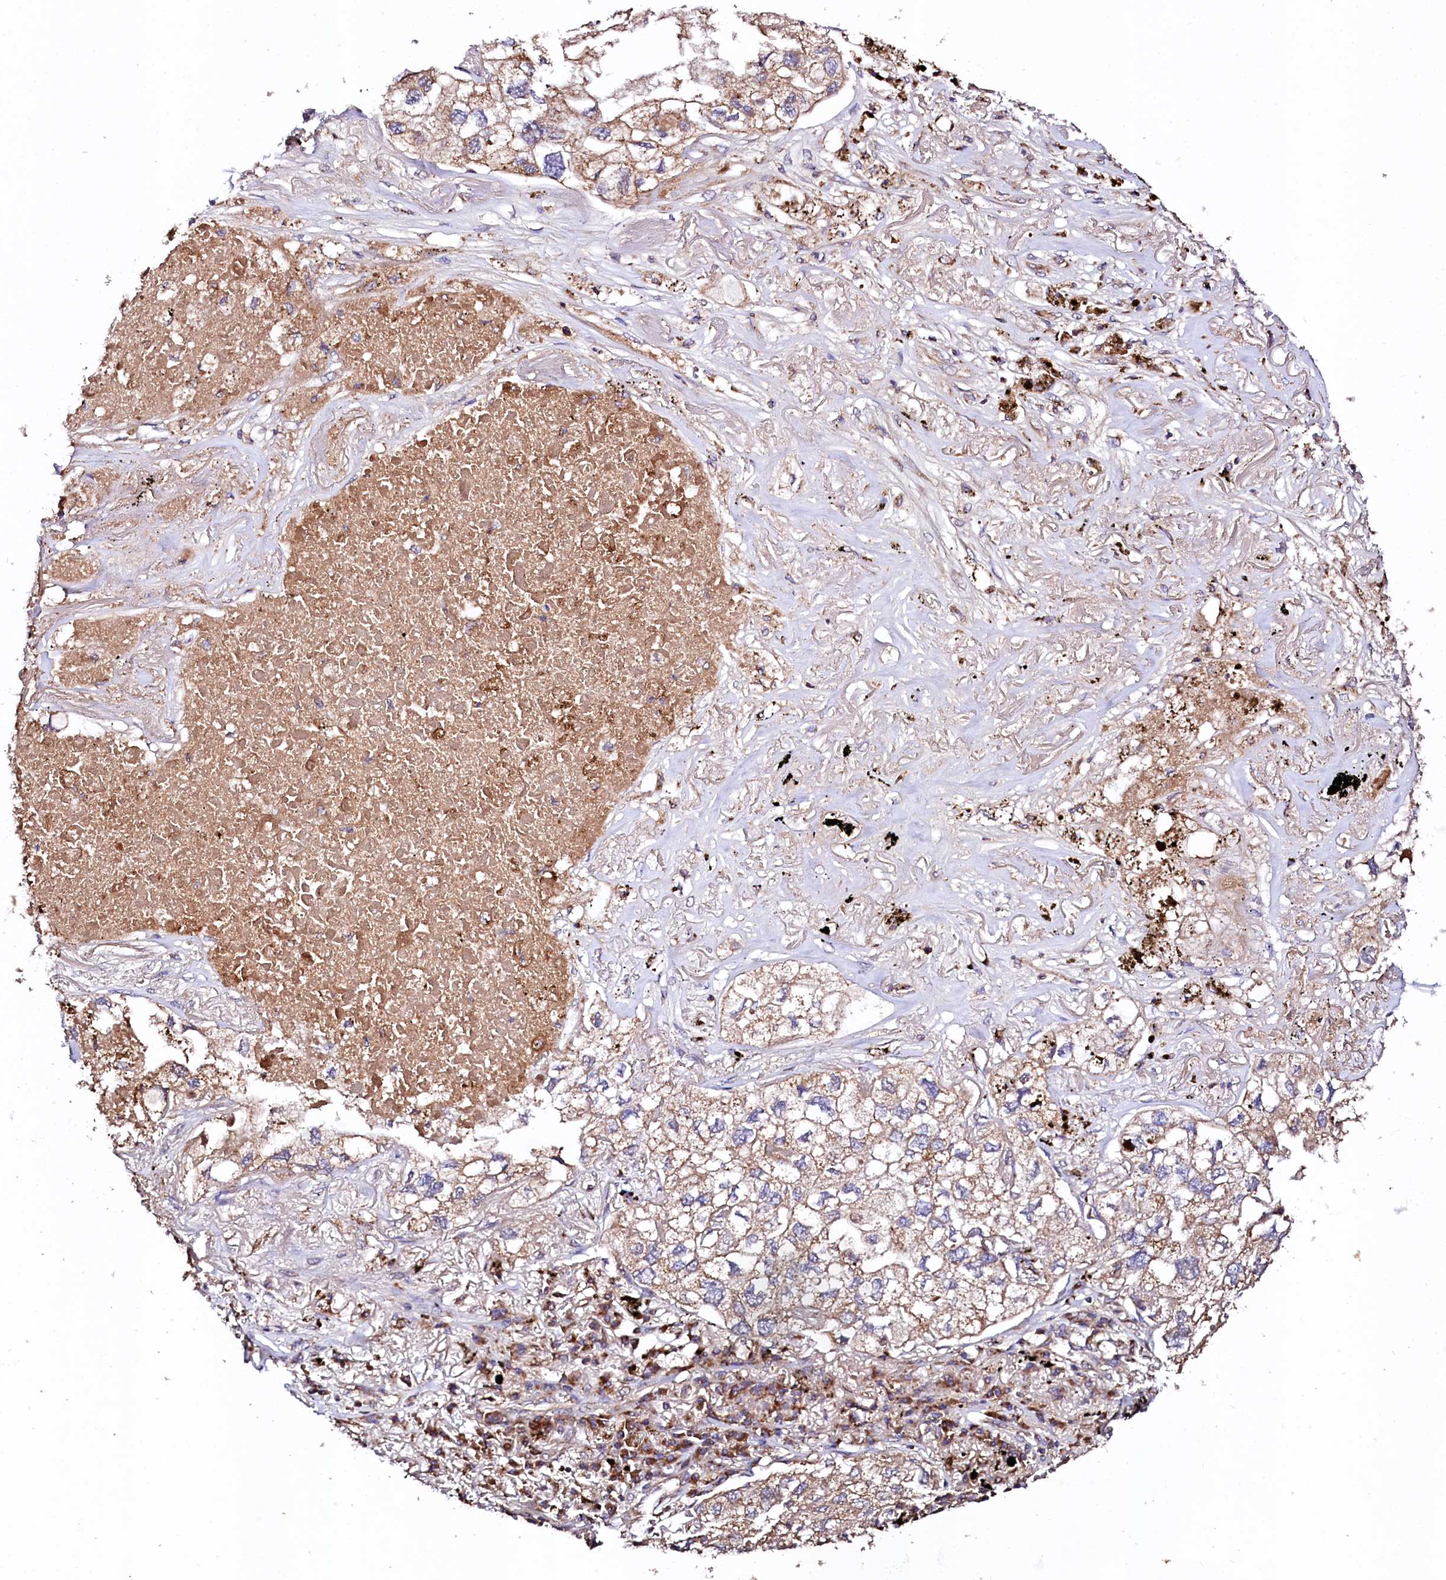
{"staining": {"intensity": "moderate", "quantity": "25%-75%", "location": "cytoplasmic/membranous"}, "tissue": "lung cancer", "cell_type": "Tumor cells", "image_type": "cancer", "snomed": [{"axis": "morphology", "description": "Adenocarcinoma, NOS"}, {"axis": "topography", "description": "Lung"}], "caption": "An immunohistochemistry (IHC) micrograph of neoplastic tissue is shown. Protein staining in brown highlights moderate cytoplasmic/membranous positivity in adenocarcinoma (lung) within tumor cells.", "gene": "ST3GAL1", "patient": {"sex": "male", "age": 65}}